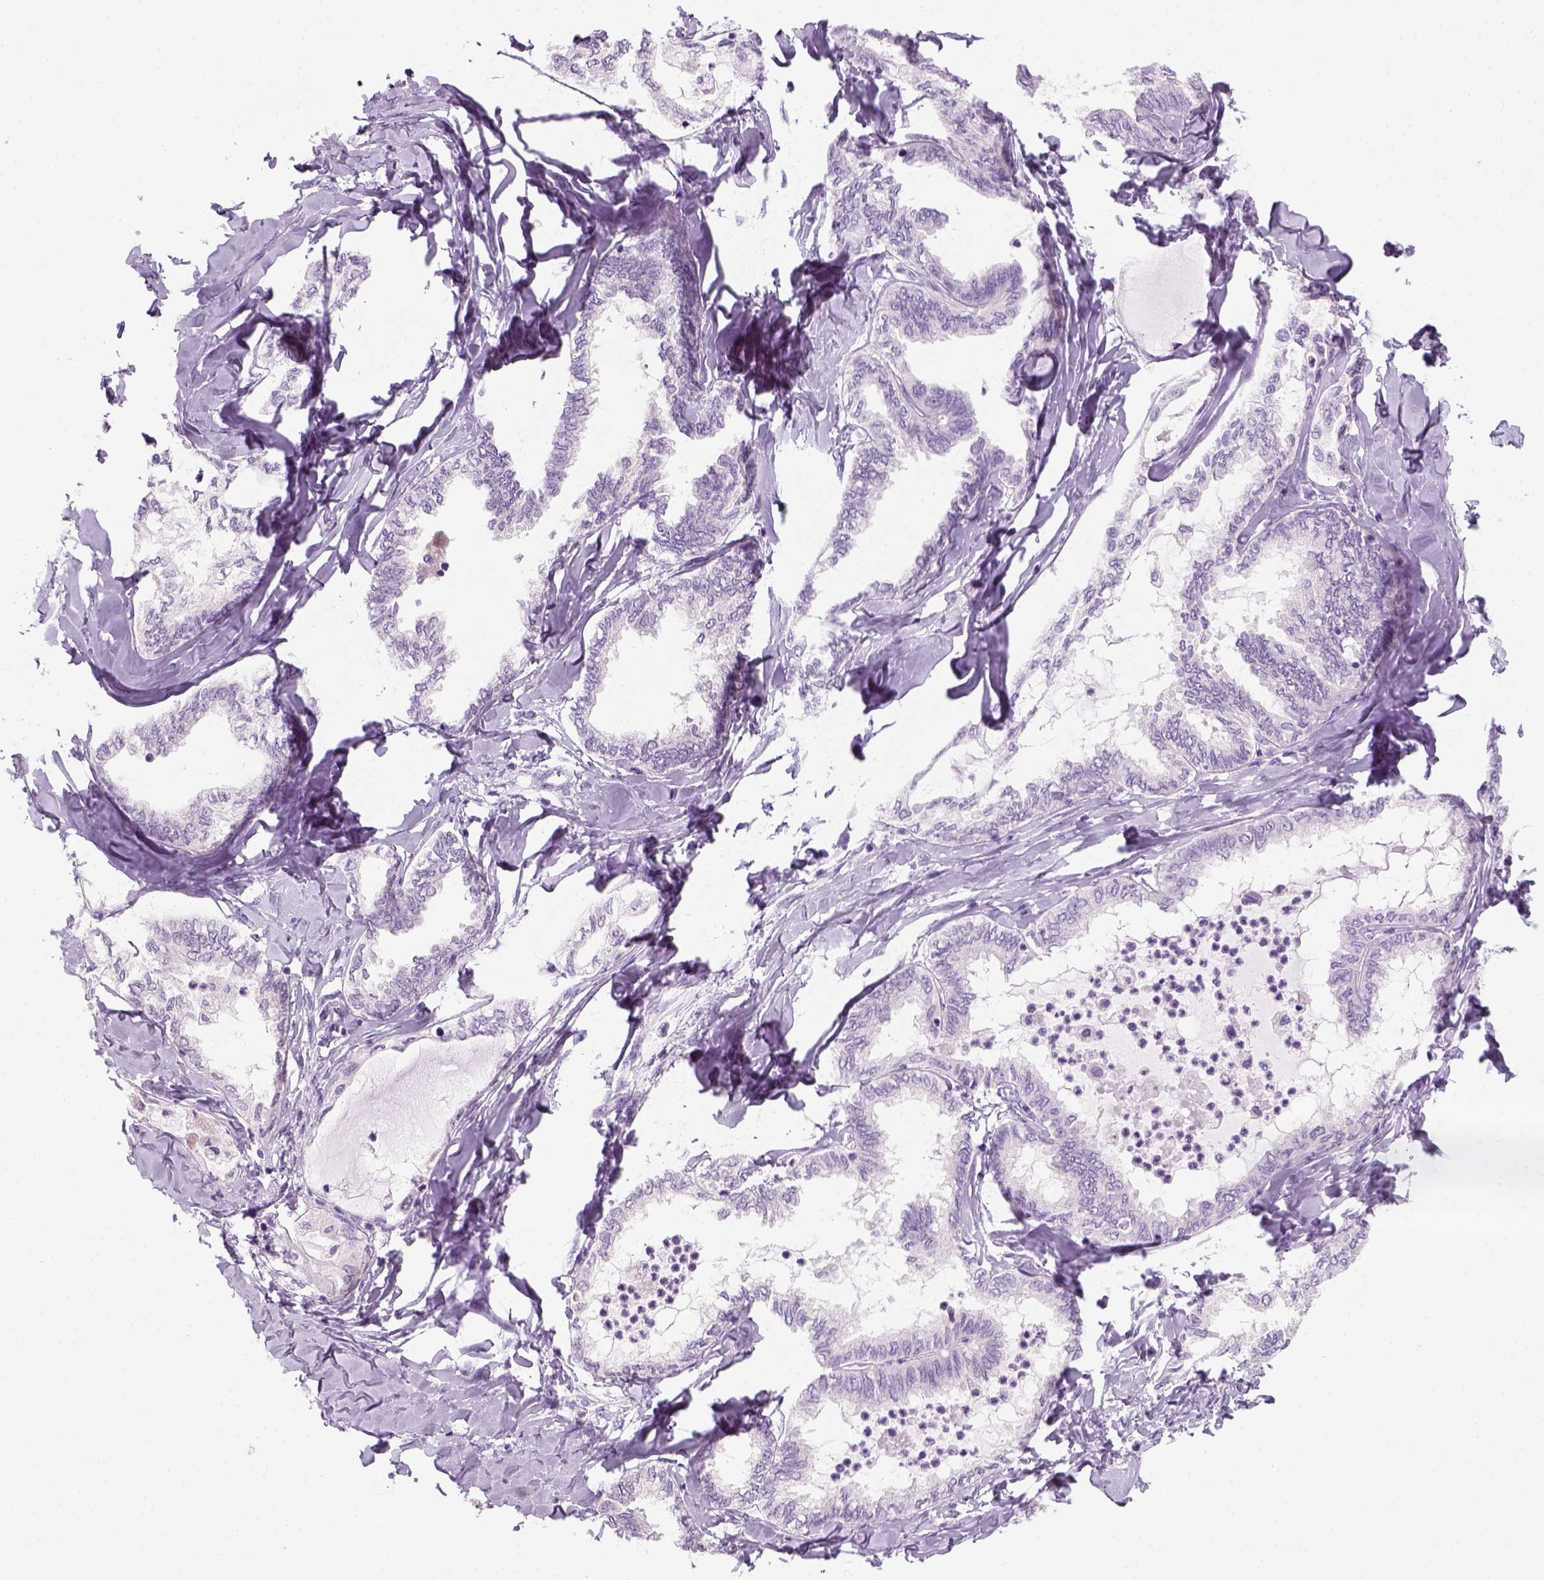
{"staining": {"intensity": "negative", "quantity": "none", "location": "none"}, "tissue": "ovarian cancer", "cell_type": "Tumor cells", "image_type": "cancer", "snomed": [{"axis": "morphology", "description": "Carcinoma, endometroid"}, {"axis": "topography", "description": "Ovary"}], "caption": "This is an immunohistochemistry image of human ovarian cancer (endometroid carcinoma). There is no positivity in tumor cells.", "gene": "EPHB1", "patient": {"sex": "female", "age": 70}}